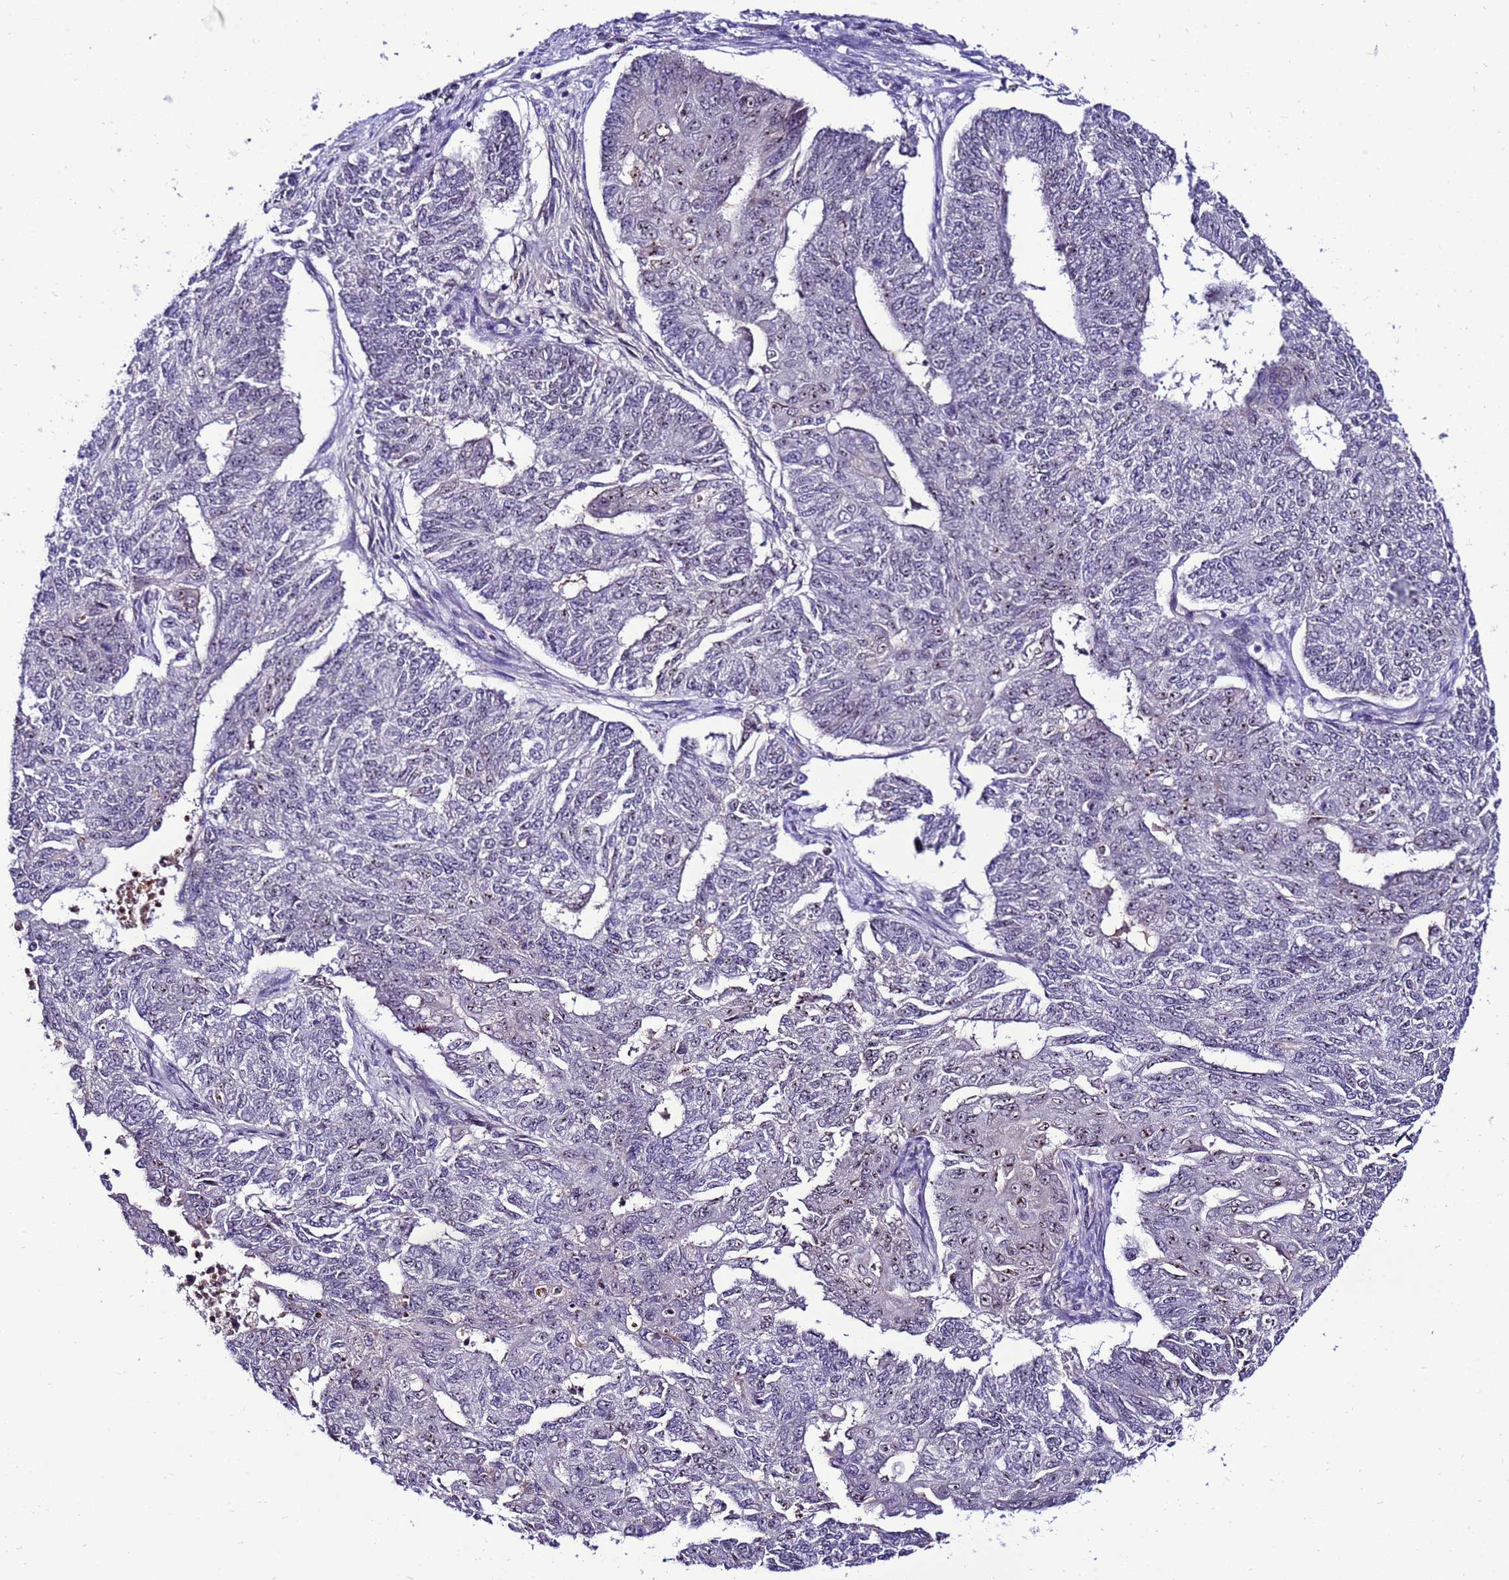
{"staining": {"intensity": "moderate", "quantity": "25%-75%", "location": "nuclear"}, "tissue": "endometrial cancer", "cell_type": "Tumor cells", "image_type": "cancer", "snomed": [{"axis": "morphology", "description": "Adenocarcinoma, NOS"}, {"axis": "topography", "description": "Endometrium"}], "caption": "Immunohistochemistry (IHC) image of endometrial adenocarcinoma stained for a protein (brown), which exhibits medium levels of moderate nuclear expression in about 25%-75% of tumor cells.", "gene": "C19orf47", "patient": {"sex": "female", "age": 32}}